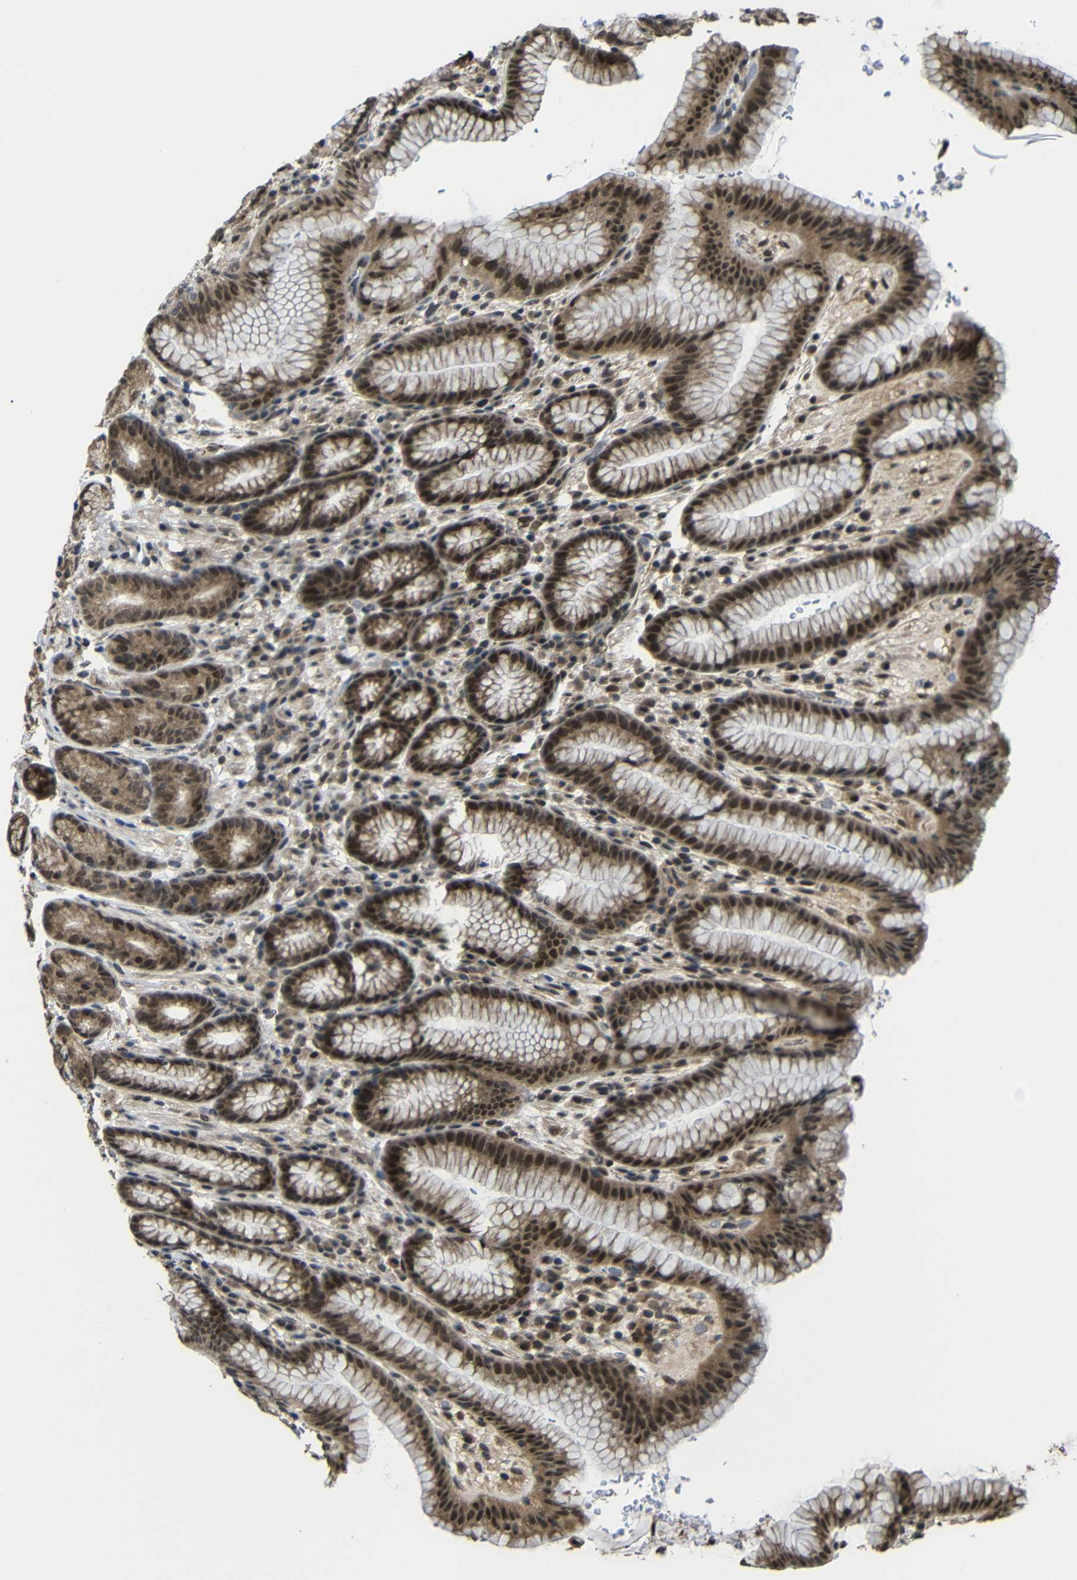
{"staining": {"intensity": "moderate", "quantity": ">75%", "location": "cytoplasmic/membranous,nuclear"}, "tissue": "stomach", "cell_type": "Glandular cells", "image_type": "normal", "snomed": [{"axis": "morphology", "description": "Normal tissue, NOS"}, {"axis": "topography", "description": "Stomach, lower"}], "caption": "Normal stomach demonstrates moderate cytoplasmic/membranous,nuclear staining in approximately >75% of glandular cells, visualized by immunohistochemistry.", "gene": "FAM172A", "patient": {"sex": "male", "age": 52}}